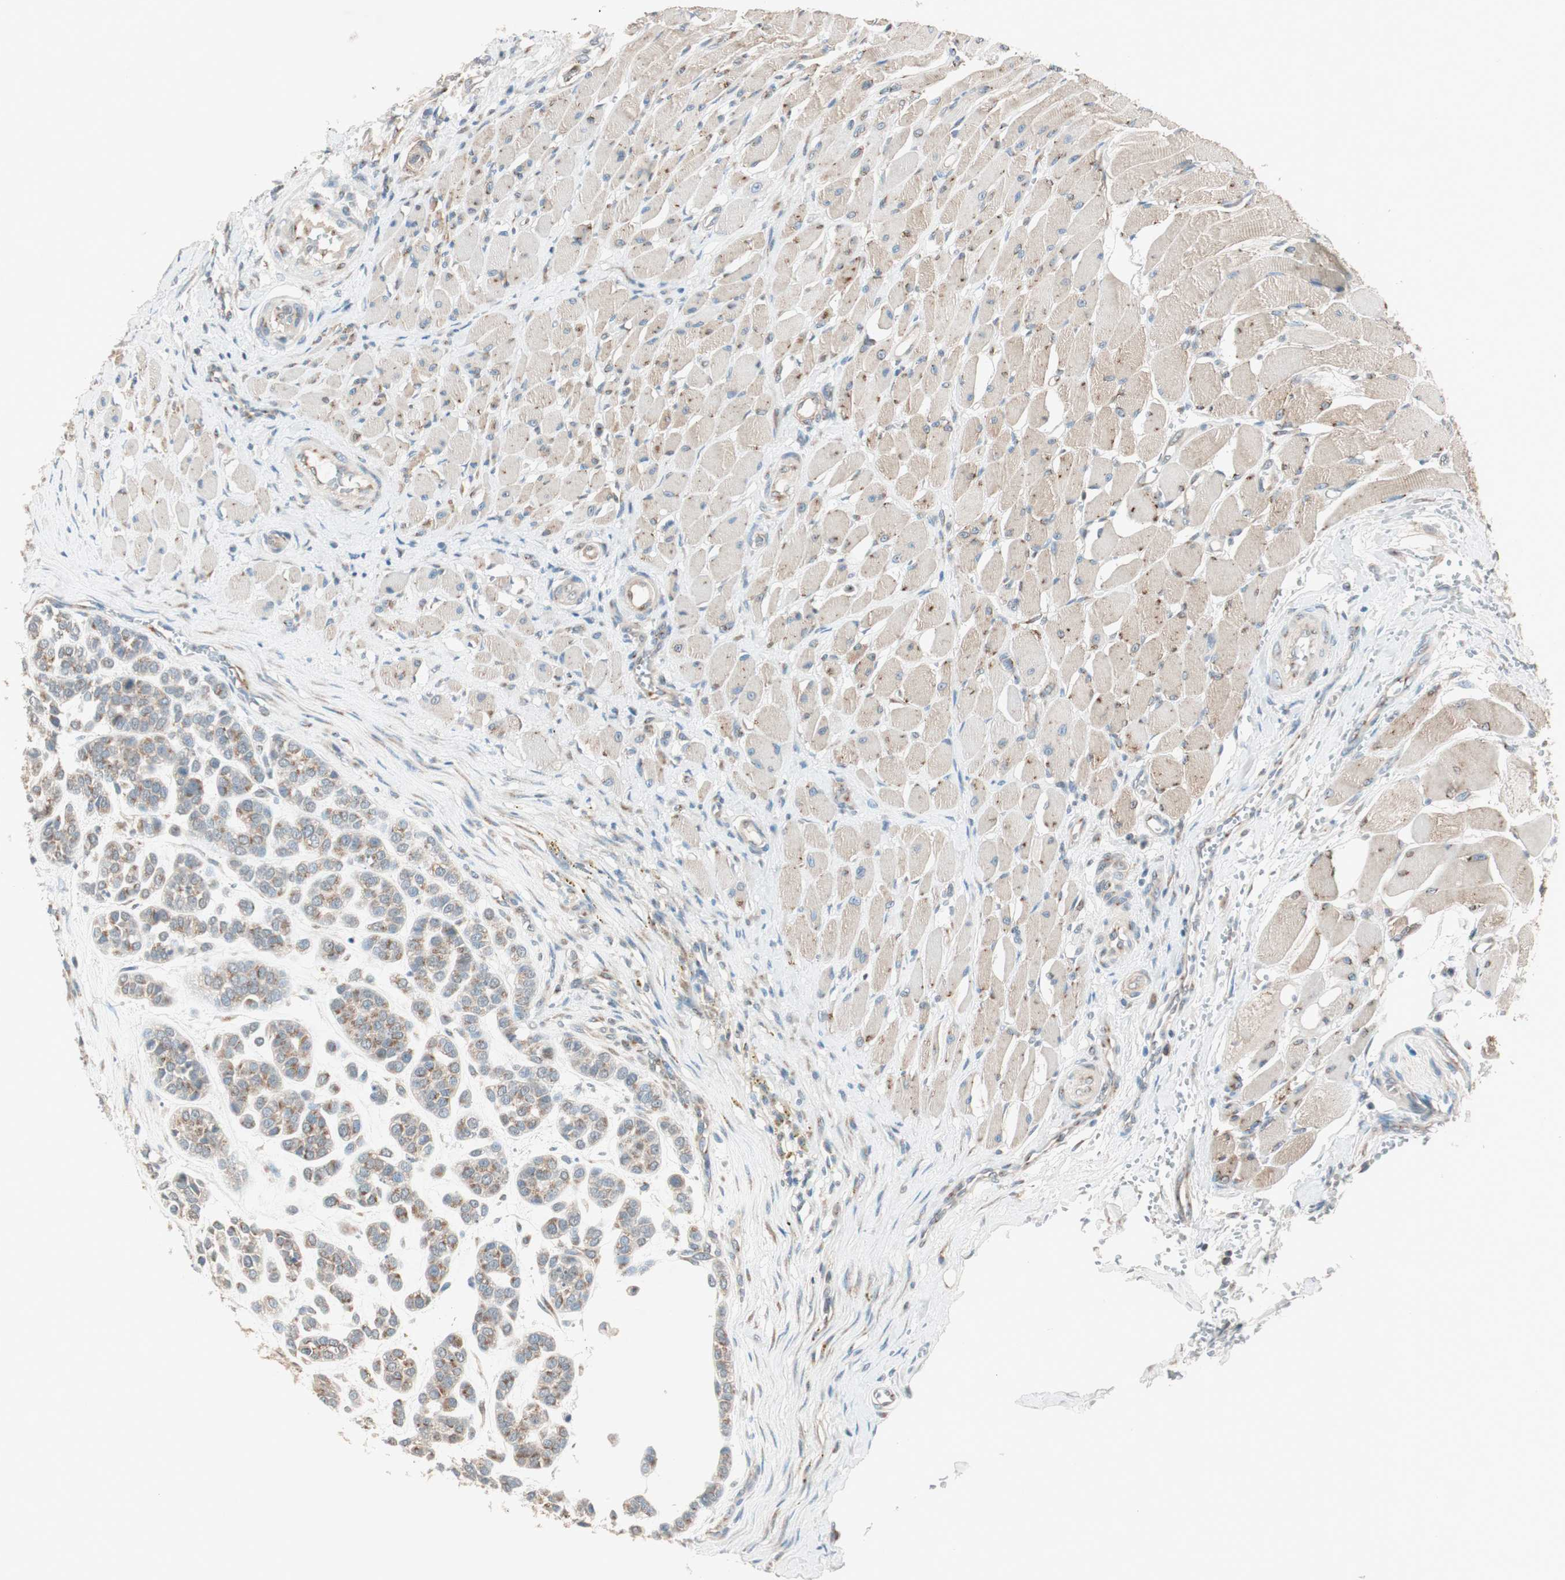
{"staining": {"intensity": "moderate", "quantity": "25%-75%", "location": "cytoplasmic/membranous"}, "tissue": "head and neck cancer", "cell_type": "Tumor cells", "image_type": "cancer", "snomed": [{"axis": "morphology", "description": "Adenocarcinoma, NOS"}, {"axis": "morphology", "description": "Adenoma, NOS"}, {"axis": "topography", "description": "Head-Neck"}], "caption": "Immunohistochemistry (IHC) (DAB (3,3'-diaminobenzidine)) staining of head and neck cancer shows moderate cytoplasmic/membranous protein positivity in approximately 25%-75% of tumor cells.", "gene": "SEC16A", "patient": {"sex": "female", "age": 55}}